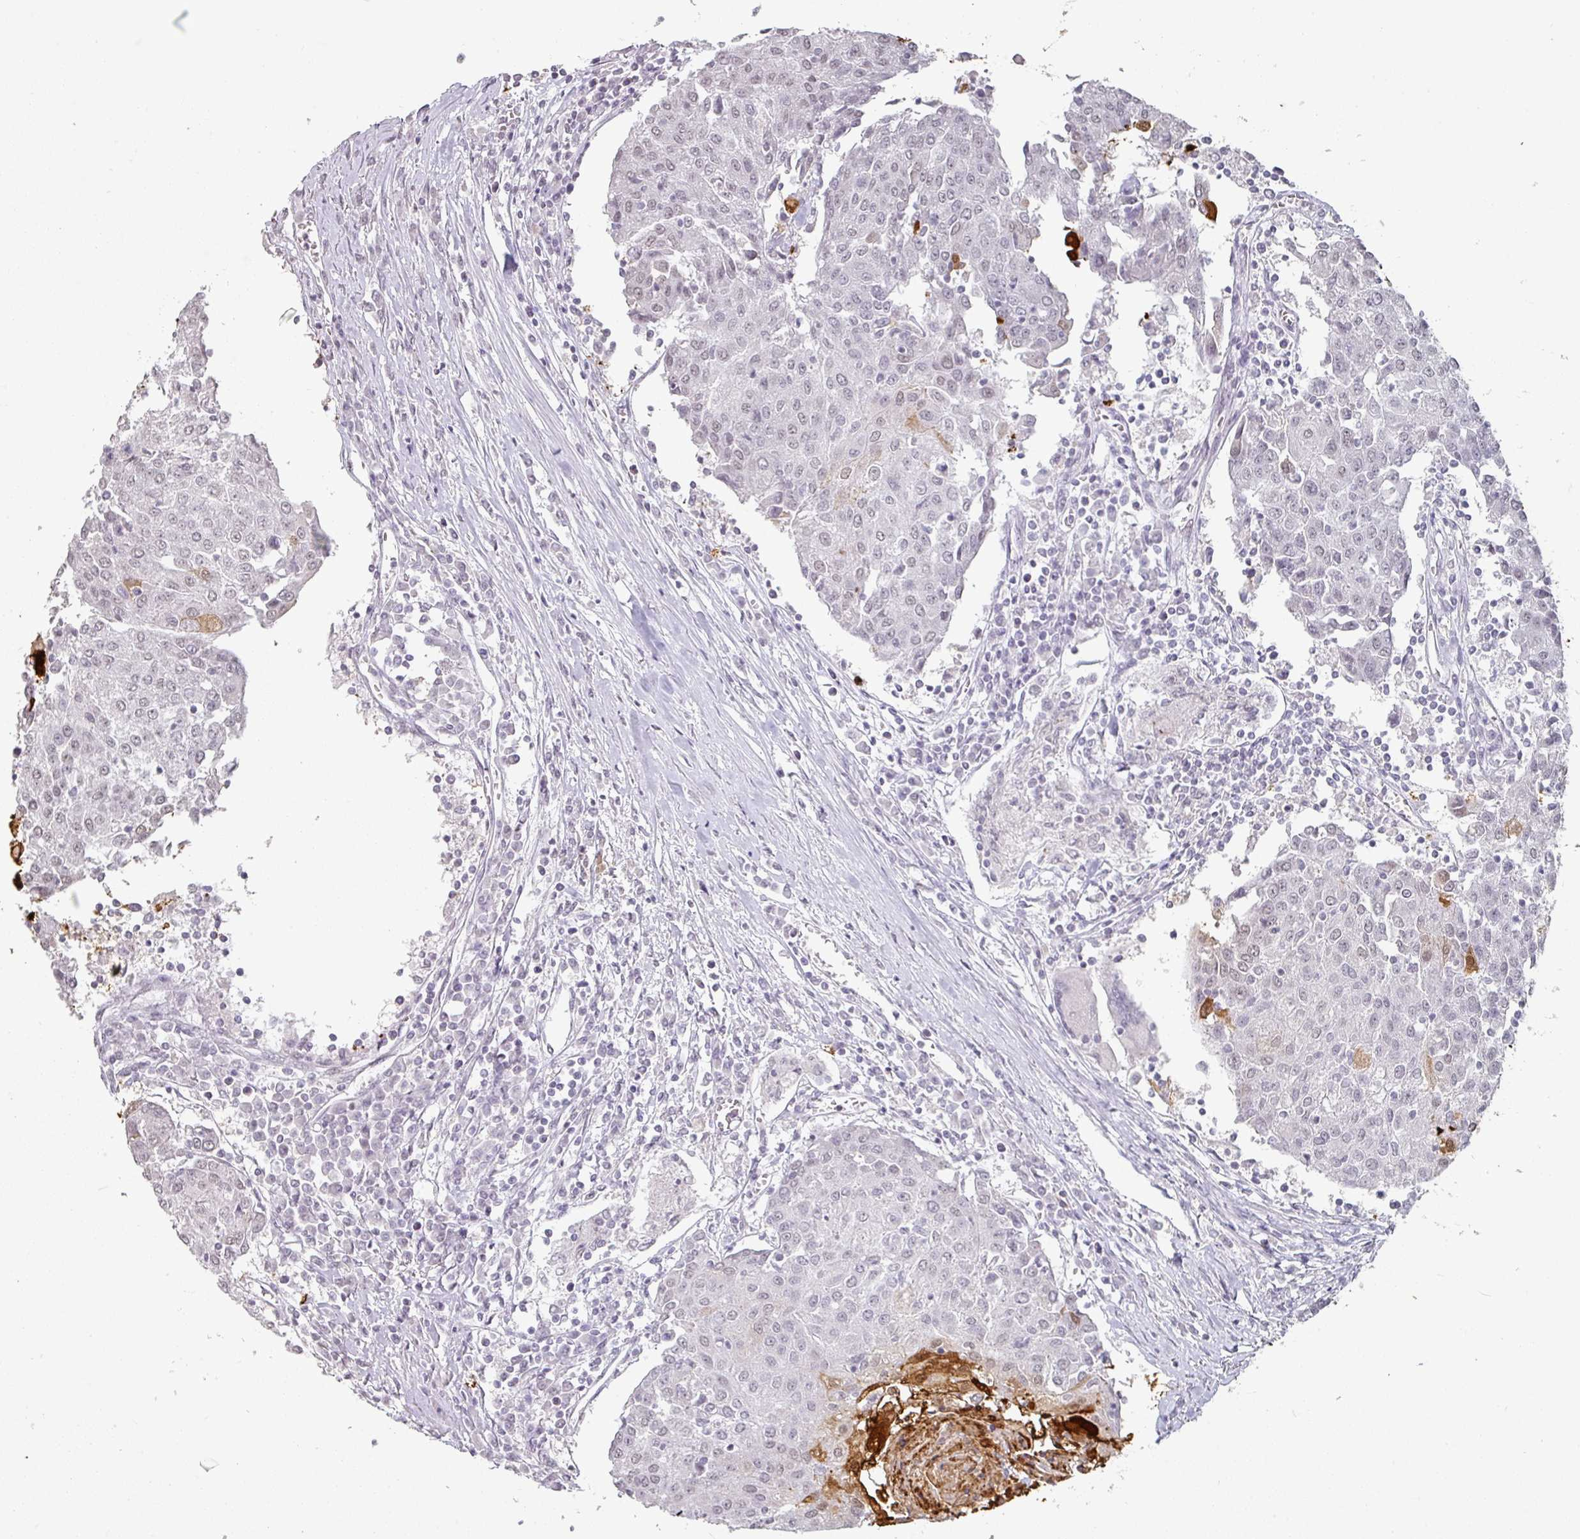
{"staining": {"intensity": "strong", "quantity": "<25%", "location": "cytoplasmic/membranous,nuclear"}, "tissue": "urothelial cancer", "cell_type": "Tumor cells", "image_type": "cancer", "snomed": [{"axis": "morphology", "description": "Urothelial carcinoma, High grade"}, {"axis": "topography", "description": "Urinary bladder"}], "caption": "Immunohistochemistry micrograph of high-grade urothelial carcinoma stained for a protein (brown), which displays medium levels of strong cytoplasmic/membranous and nuclear expression in approximately <25% of tumor cells.", "gene": "SPRR1A", "patient": {"sex": "female", "age": 85}}